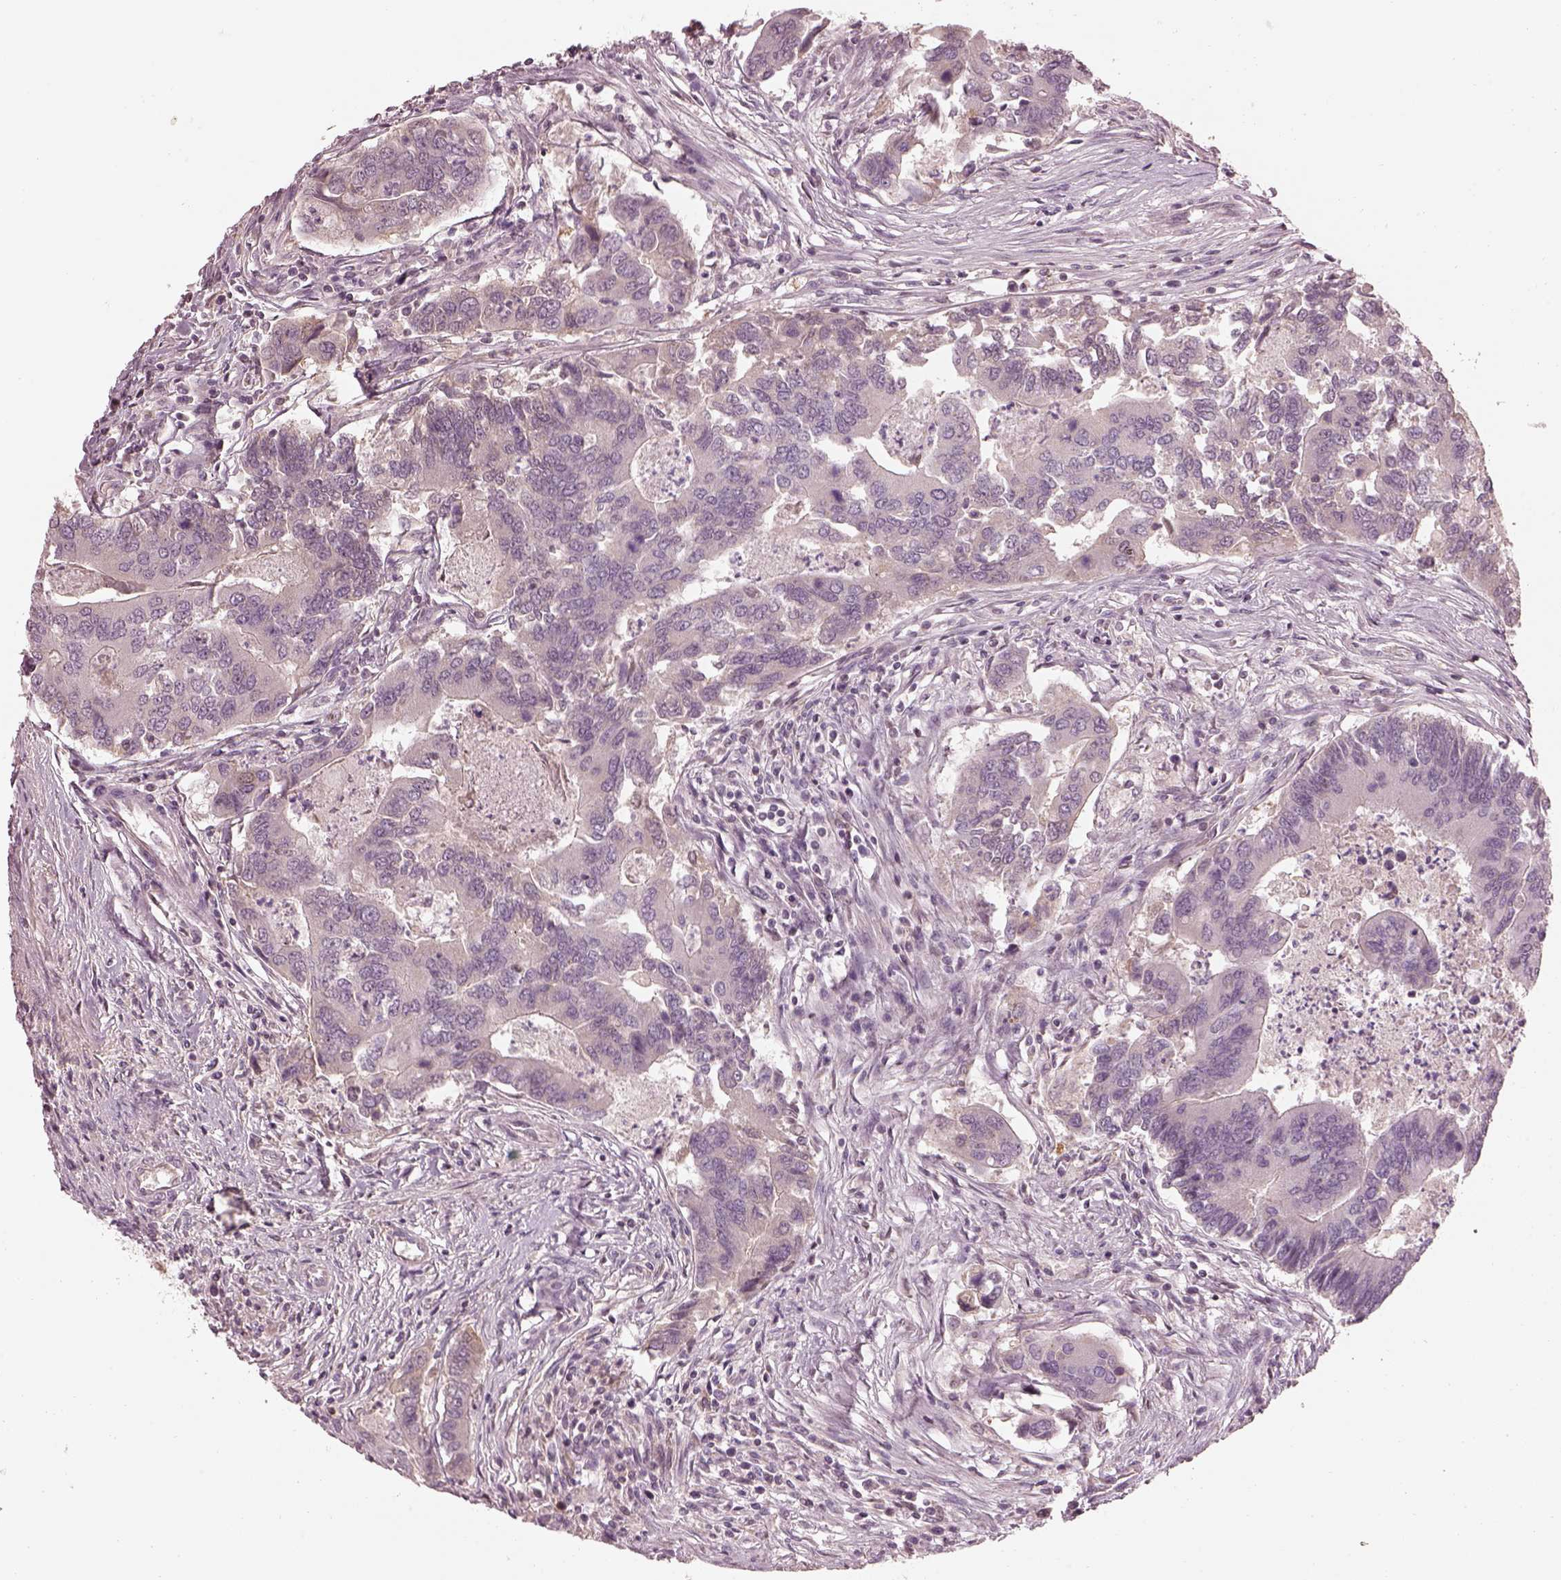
{"staining": {"intensity": "negative", "quantity": "none", "location": "none"}, "tissue": "colorectal cancer", "cell_type": "Tumor cells", "image_type": "cancer", "snomed": [{"axis": "morphology", "description": "Adenocarcinoma, NOS"}, {"axis": "topography", "description": "Colon"}], "caption": "A high-resolution histopathology image shows immunohistochemistry (IHC) staining of colorectal cancer, which exhibits no significant expression in tumor cells.", "gene": "TLX3", "patient": {"sex": "female", "age": 67}}